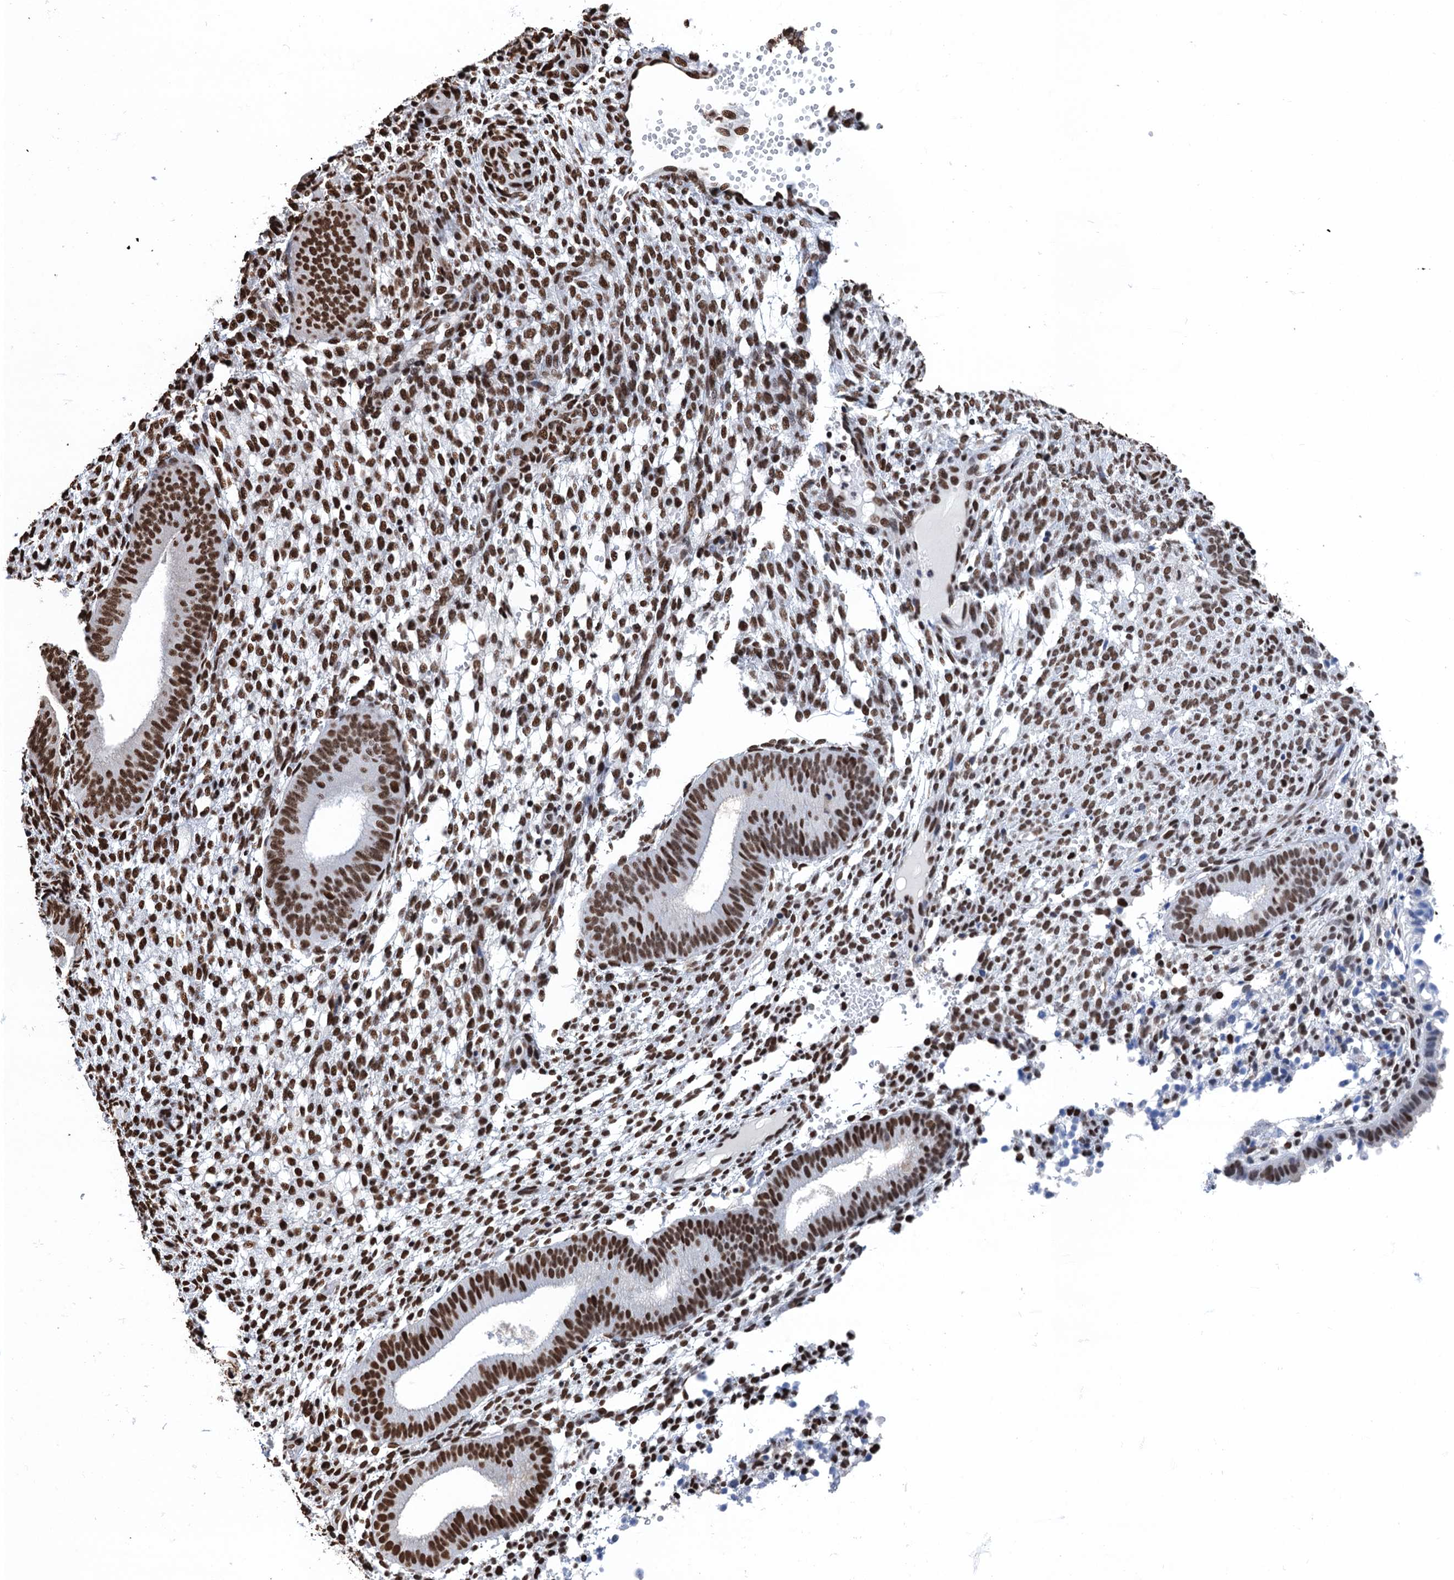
{"staining": {"intensity": "strong", "quantity": ">75%", "location": "nuclear"}, "tissue": "endometrium", "cell_type": "Cells in endometrial stroma", "image_type": "normal", "snomed": [{"axis": "morphology", "description": "Normal tissue, NOS"}, {"axis": "topography", "description": "Endometrium"}], "caption": "High-magnification brightfield microscopy of normal endometrium stained with DAB (3,3'-diaminobenzidine) (brown) and counterstained with hematoxylin (blue). cells in endometrial stroma exhibit strong nuclear staining is appreciated in about>75% of cells. (Stains: DAB in brown, nuclei in blue, Microscopy: brightfield microscopy at high magnification).", "gene": "UBA2", "patient": {"sex": "female", "age": 49}}